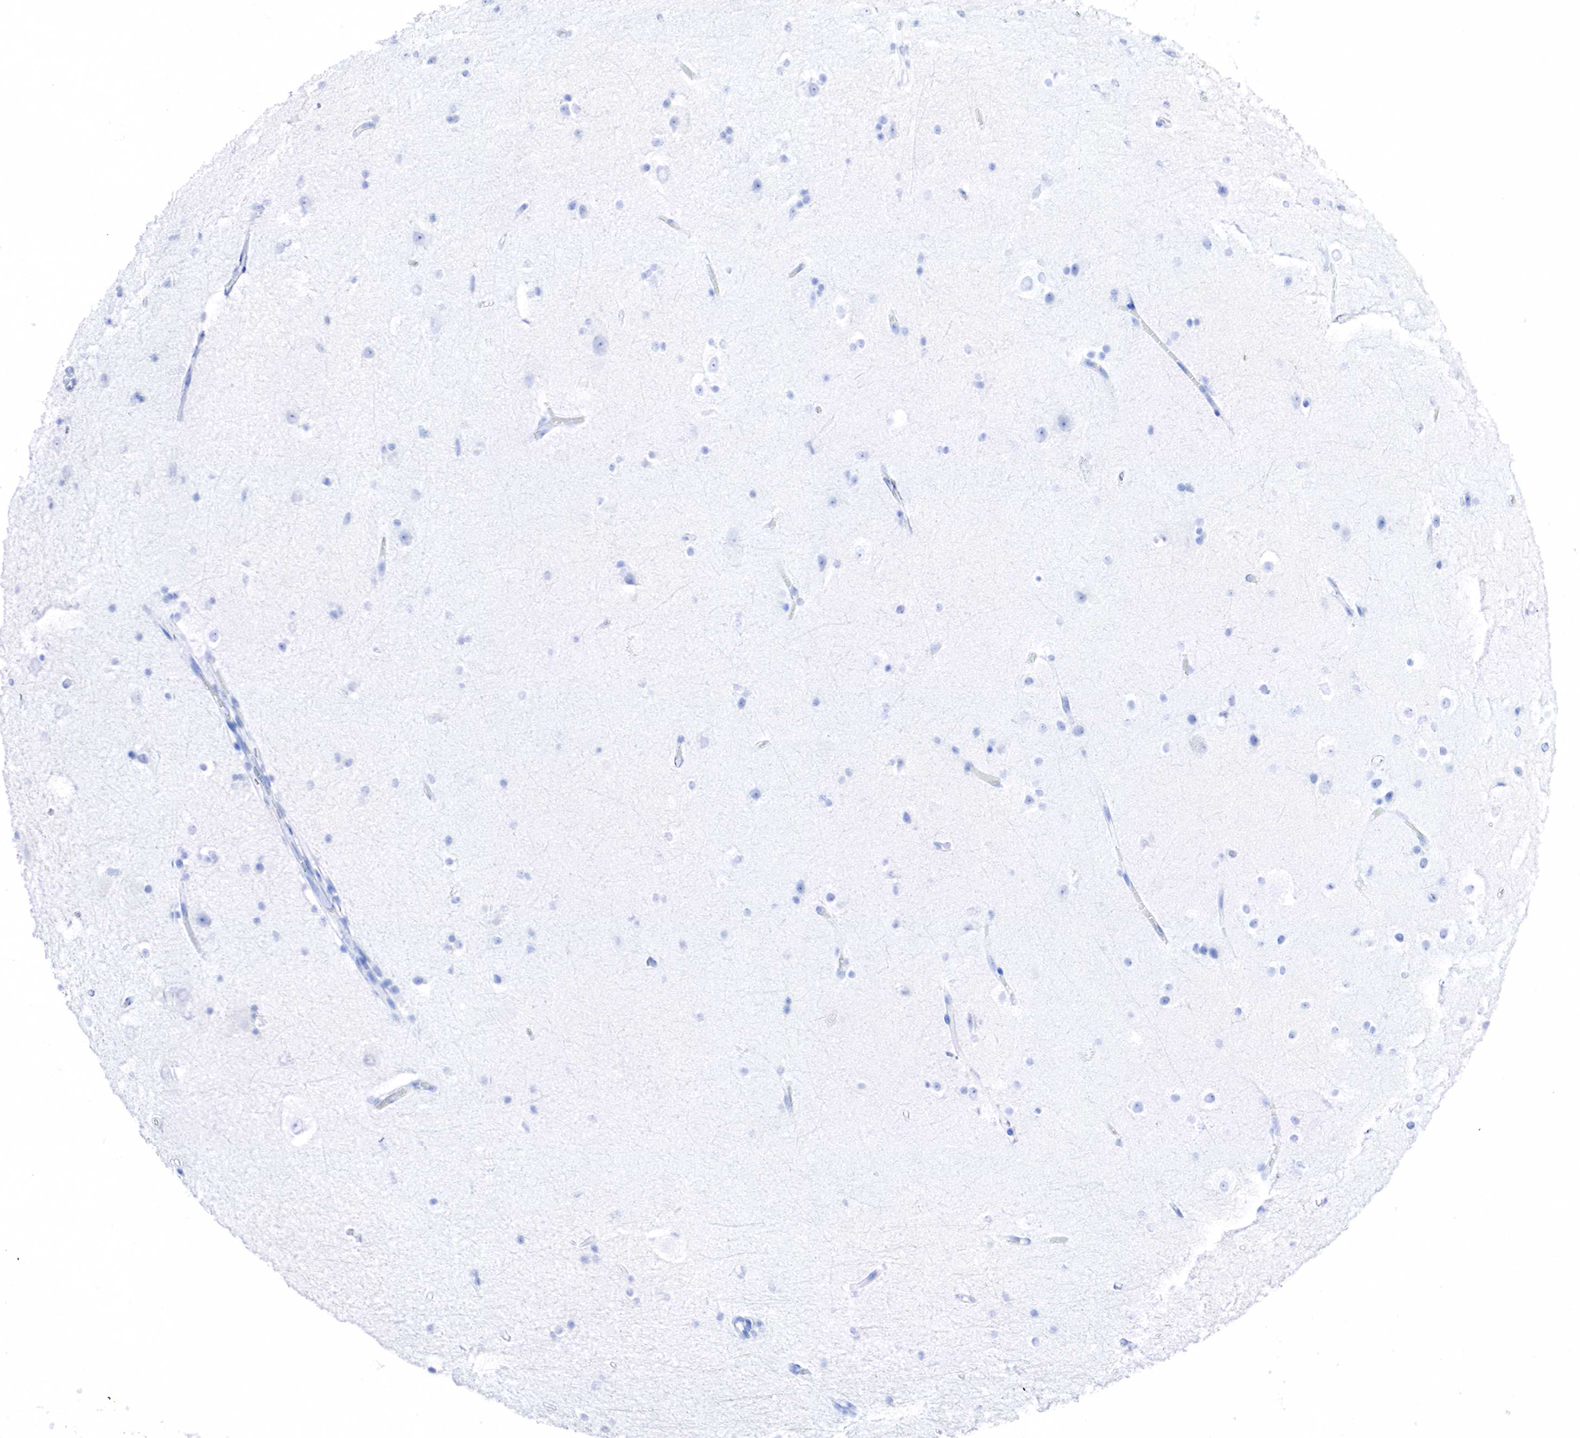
{"staining": {"intensity": "negative", "quantity": "none", "location": "none"}, "tissue": "cerebral cortex", "cell_type": "Endothelial cells", "image_type": "normal", "snomed": [{"axis": "morphology", "description": "Normal tissue, NOS"}, {"axis": "topography", "description": "Cerebral cortex"}, {"axis": "topography", "description": "Hippocampus"}], "caption": "DAB immunohistochemical staining of normal human cerebral cortex shows no significant staining in endothelial cells.", "gene": "KRT7", "patient": {"sex": "female", "age": 19}}